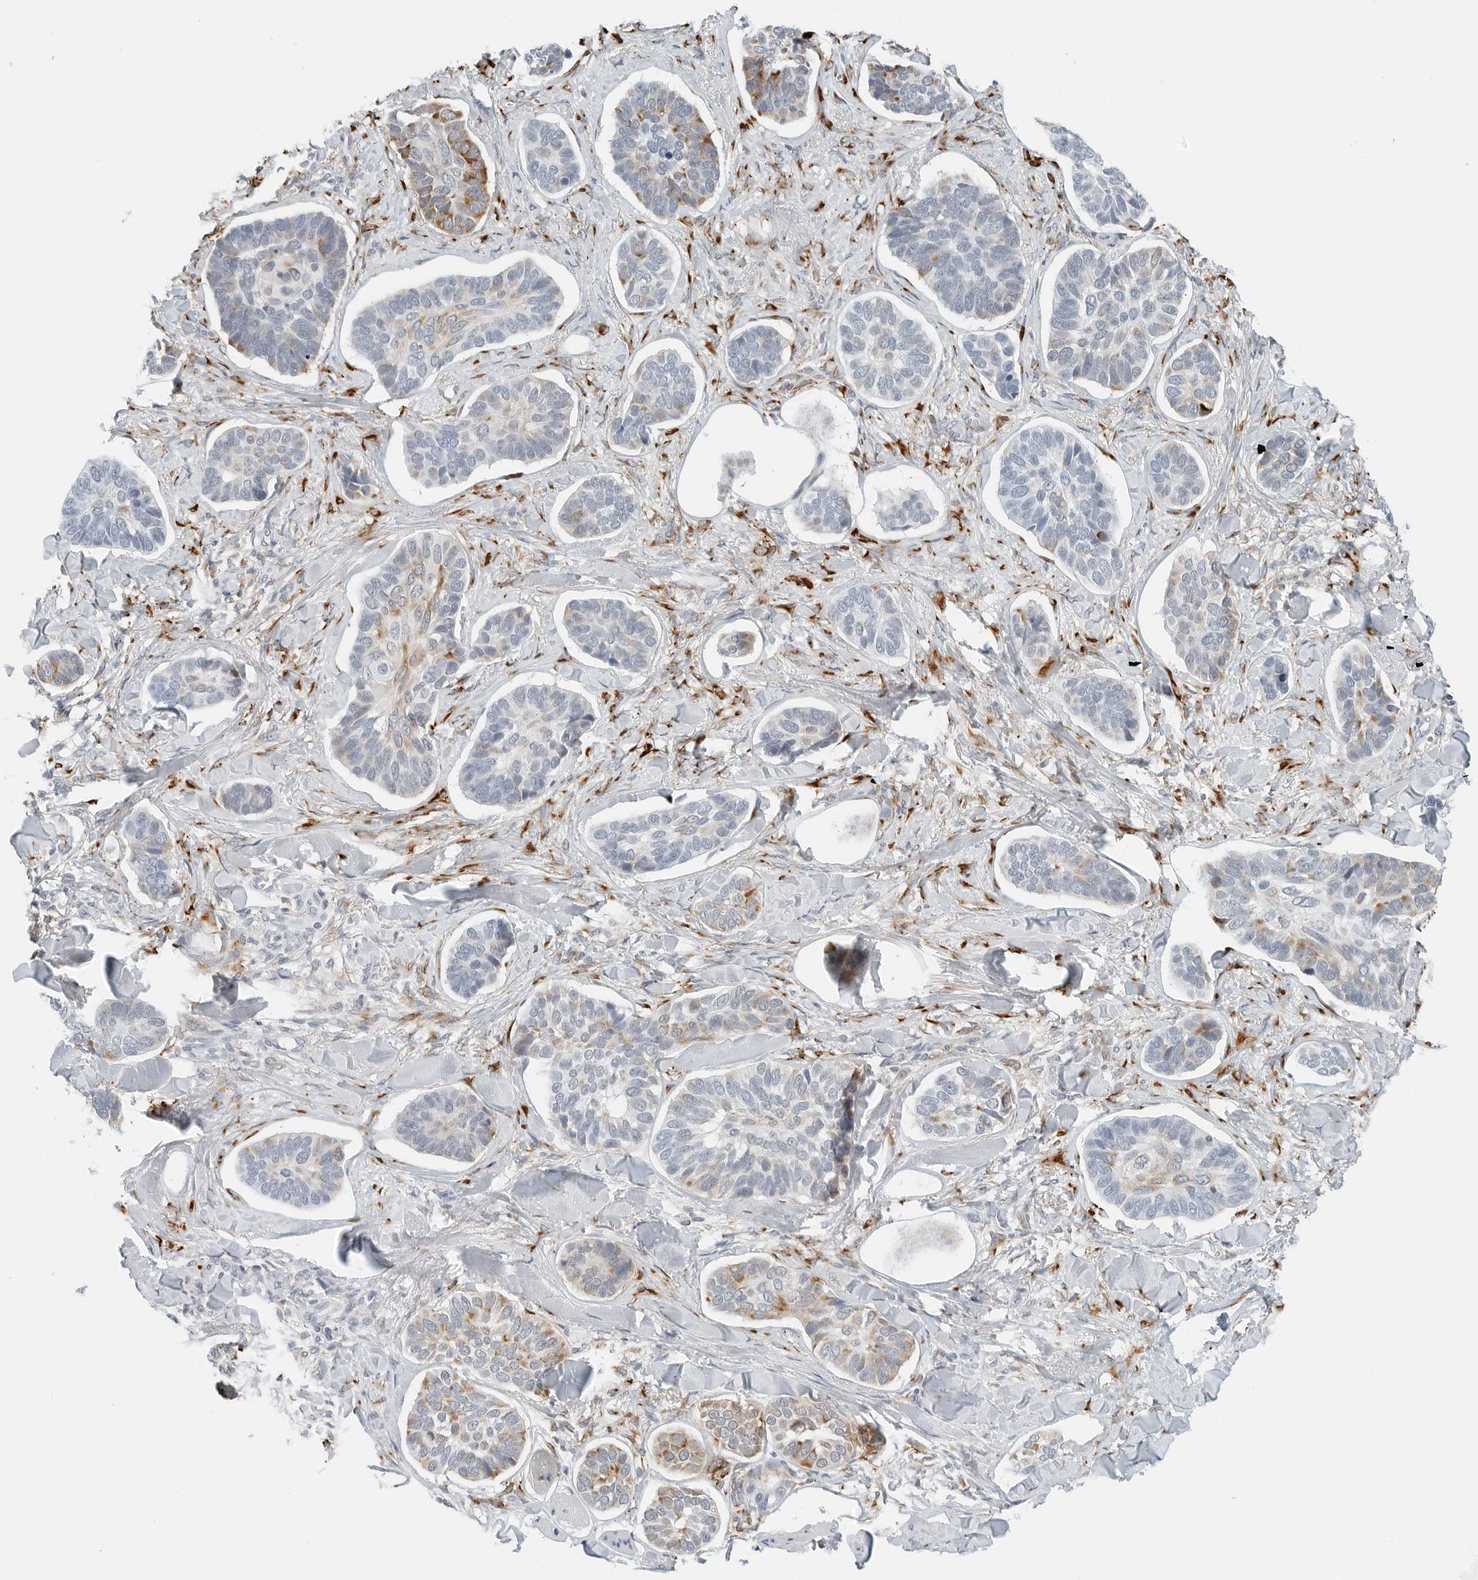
{"staining": {"intensity": "moderate", "quantity": "<25%", "location": "cytoplasmic/membranous"}, "tissue": "skin cancer", "cell_type": "Tumor cells", "image_type": "cancer", "snomed": [{"axis": "morphology", "description": "Basal cell carcinoma"}, {"axis": "topography", "description": "Skin"}], "caption": "Moderate cytoplasmic/membranous protein positivity is appreciated in about <25% of tumor cells in basal cell carcinoma (skin).", "gene": "P4HA2", "patient": {"sex": "male", "age": 62}}